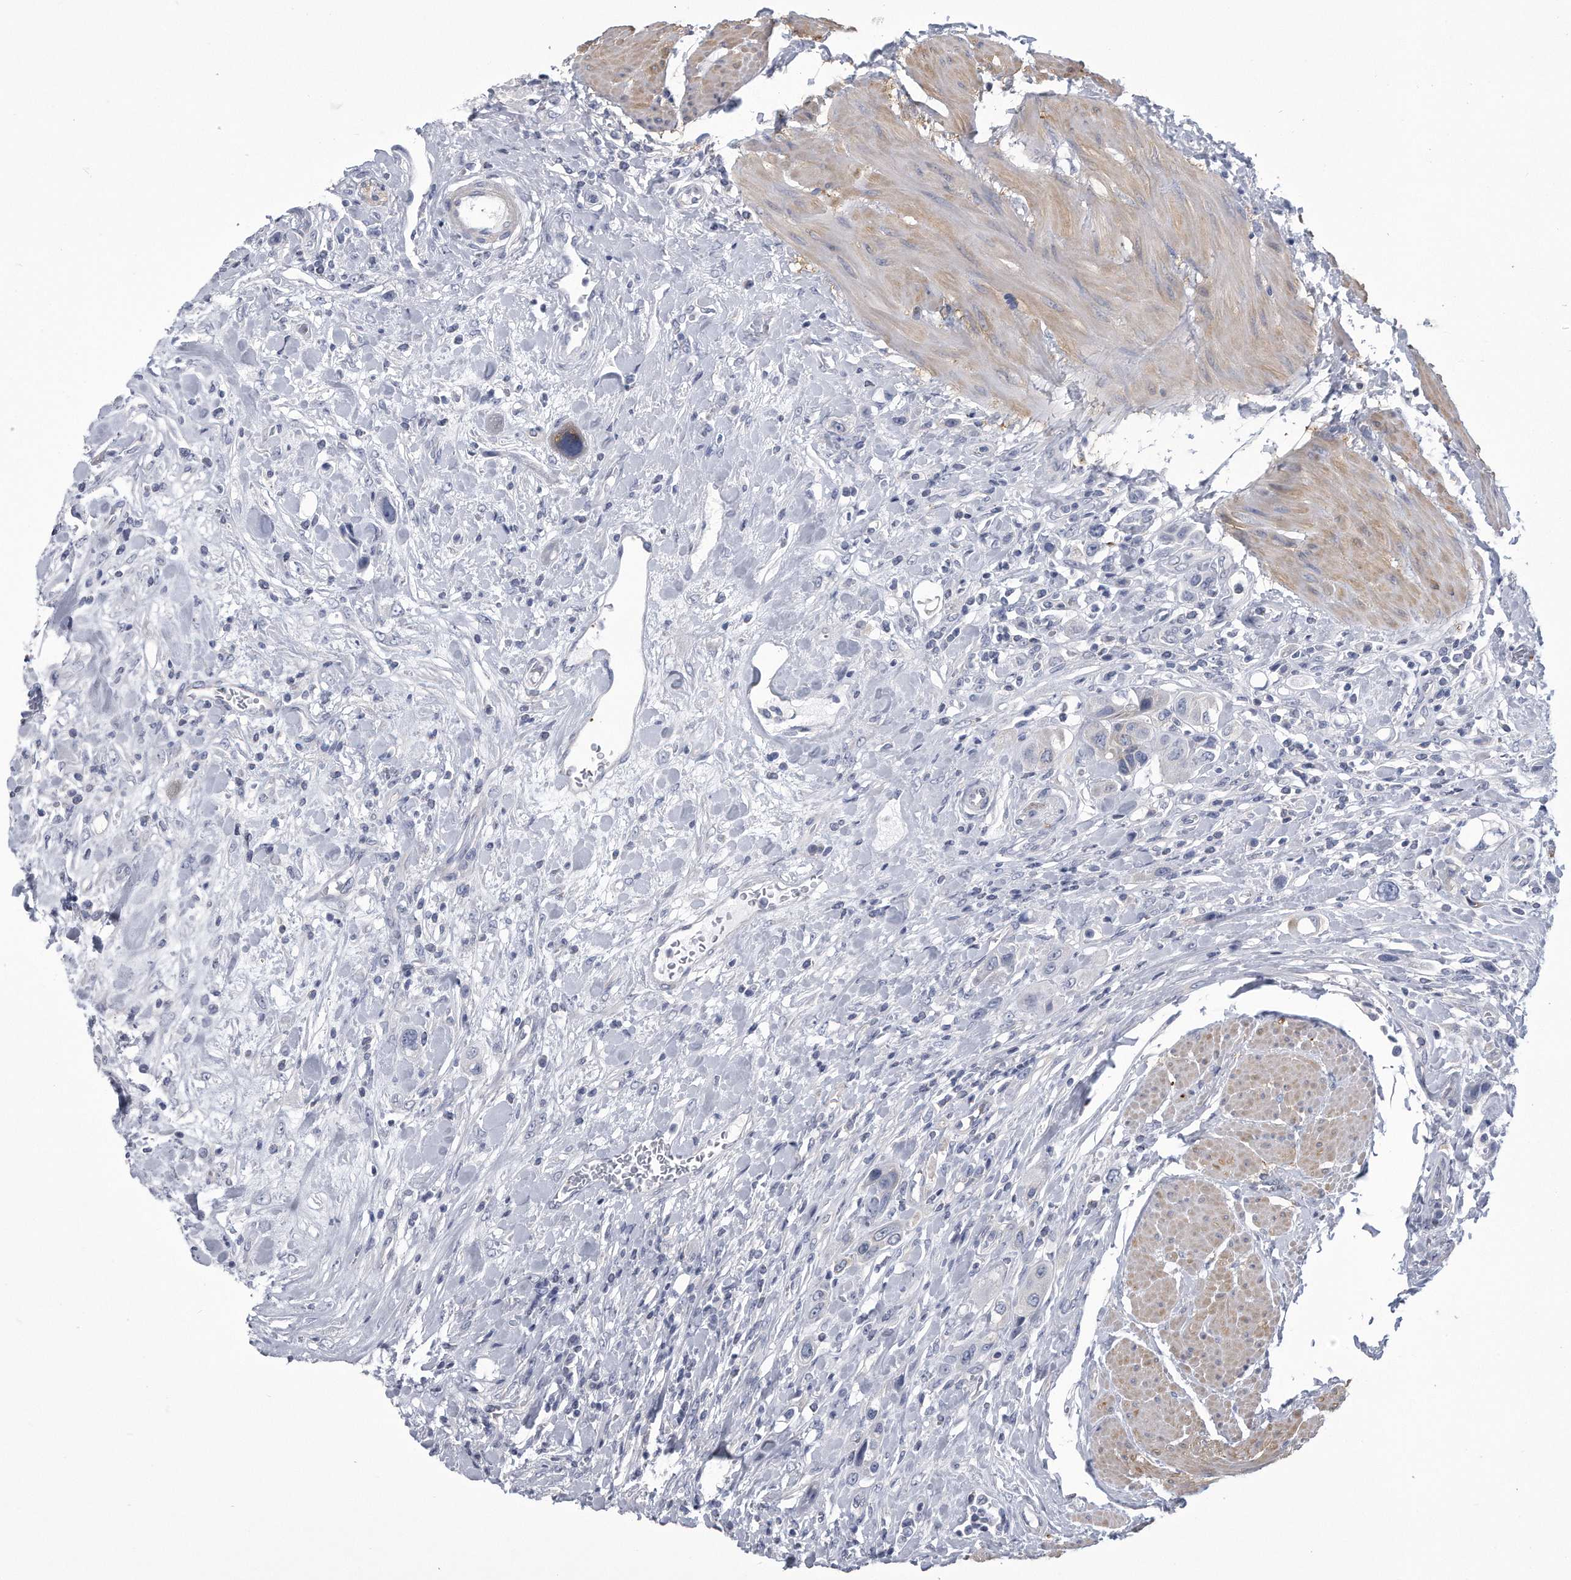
{"staining": {"intensity": "negative", "quantity": "none", "location": "none"}, "tissue": "urothelial cancer", "cell_type": "Tumor cells", "image_type": "cancer", "snomed": [{"axis": "morphology", "description": "Urothelial carcinoma, High grade"}, {"axis": "topography", "description": "Urinary bladder"}], "caption": "Immunohistochemistry photomicrograph of neoplastic tissue: human high-grade urothelial carcinoma stained with DAB reveals no significant protein staining in tumor cells.", "gene": "PYGB", "patient": {"sex": "male", "age": 50}}